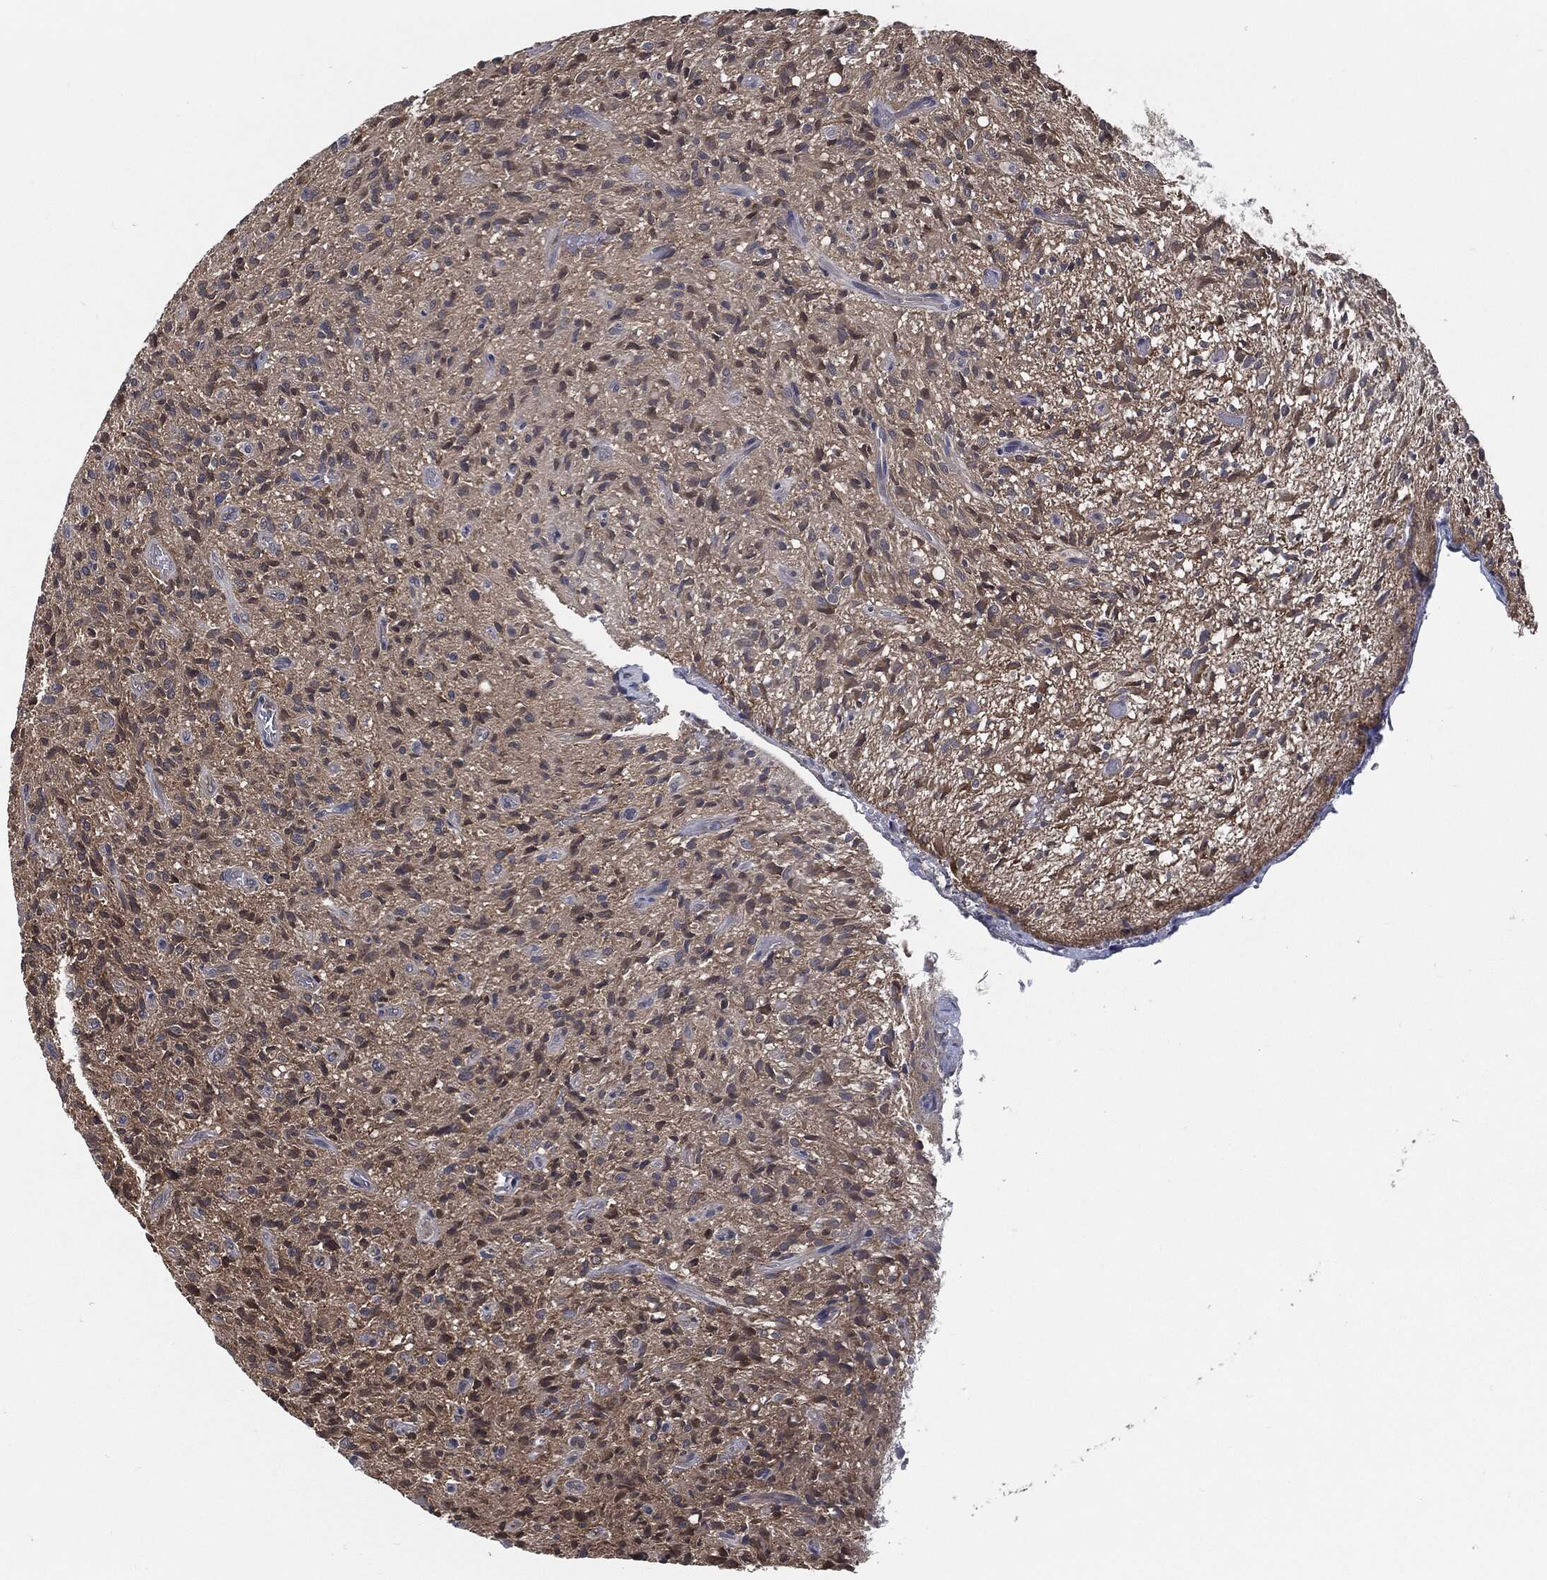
{"staining": {"intensity": "moderate", "quantity": "<25%", "location": "cytoplasmic/membranous"}, "tissue": "glioma", "cell_type": "Tumor cells", "image_type": "cancer", "snomed": [{"axis": "morphology", "description": "Glioma, malignant, High grade"}, {"axis": "topography", "description": "Brain"}], "caption": "A high-resolution histopathology image shows immunohistochemistry staining of glioma, which reveals moderate cytoplasmic/membranous staining in approximately <25% of tumor cells. Immunohistochemistry stains the protein of interest in brown and the nuclei are stained blue.", "gene": "PRDX4", "patient": {"sex": "male", "age": 64}}